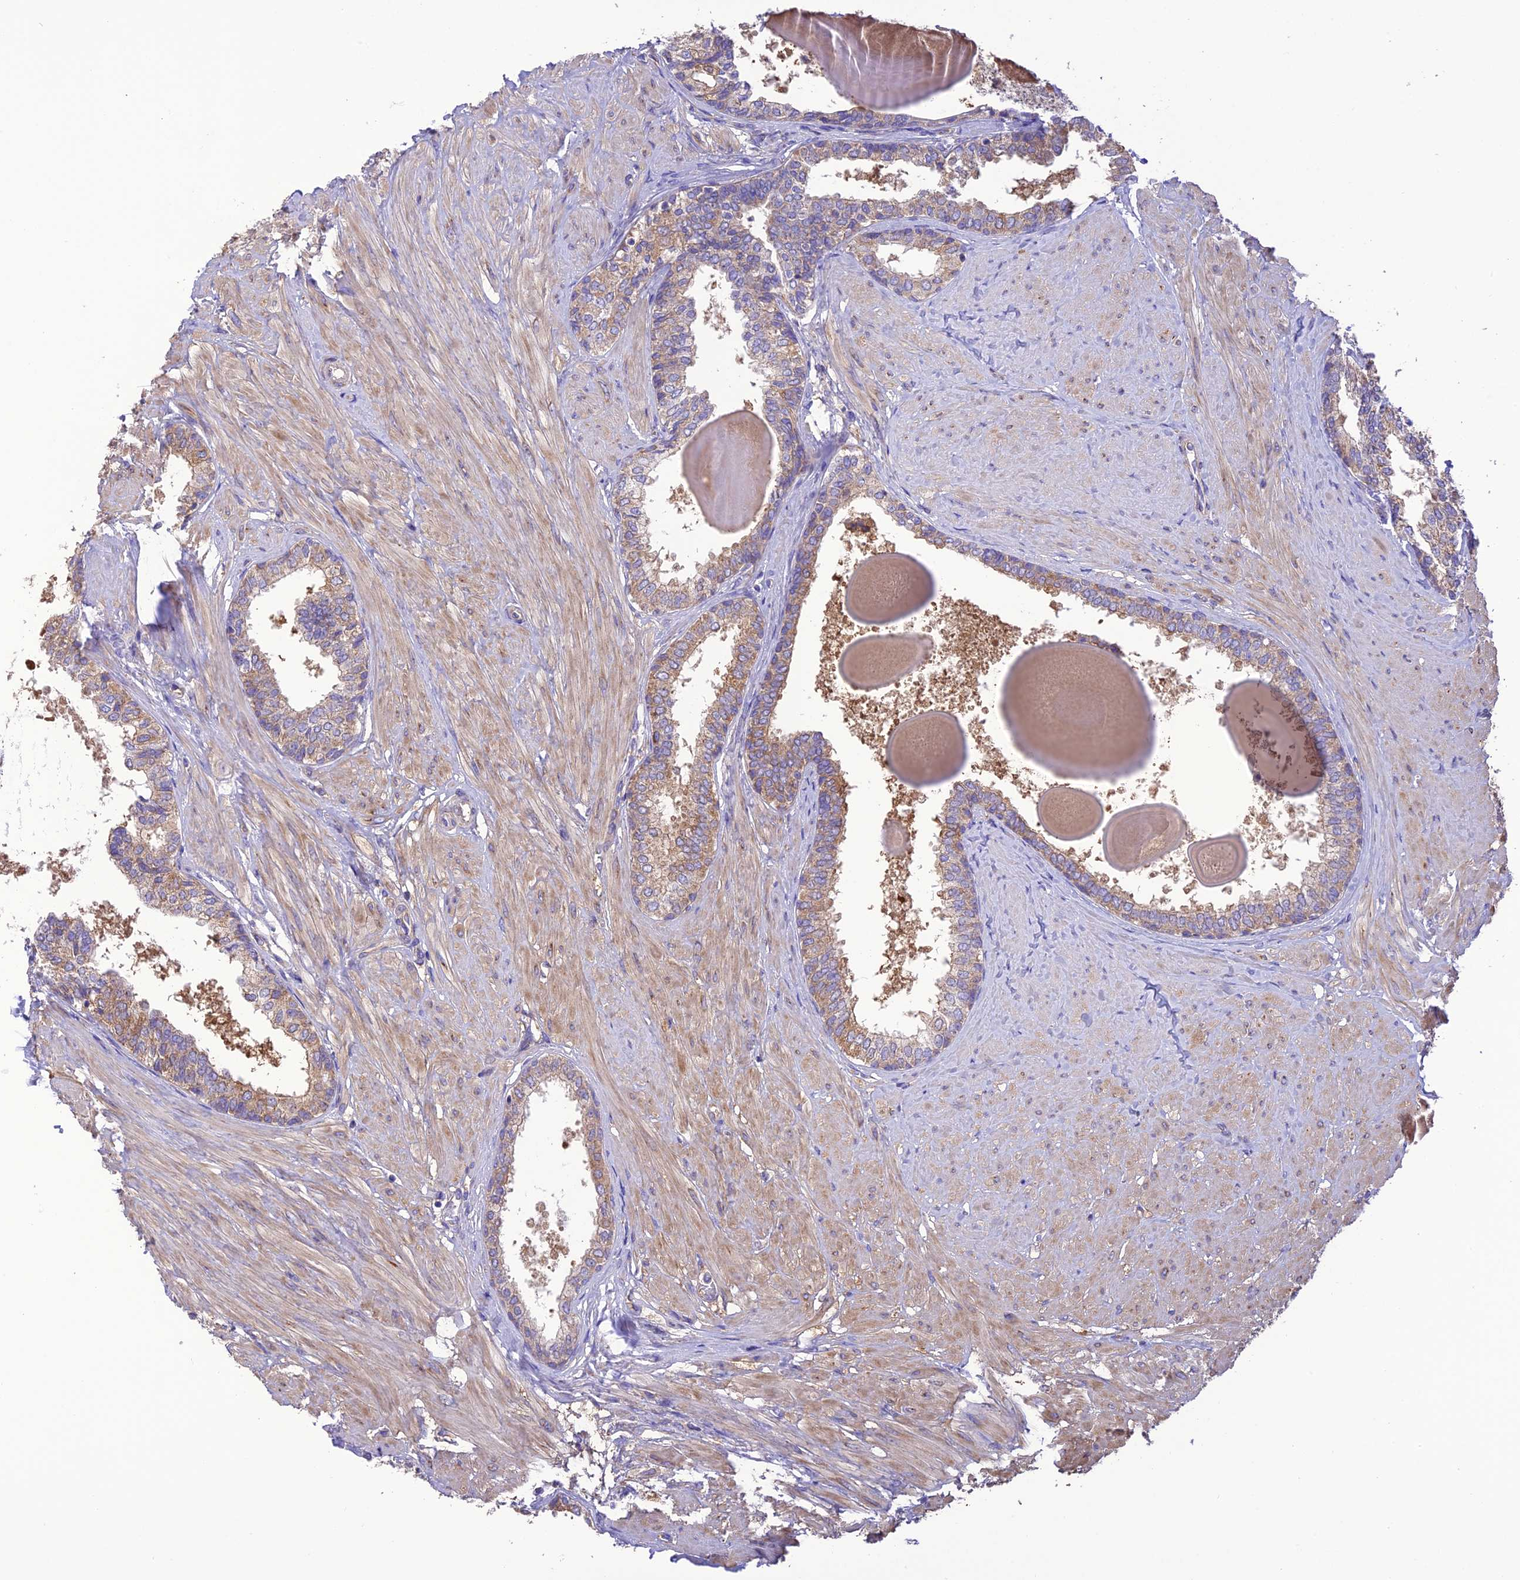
{"staining": {"intensity": "weak", "quantity": "25%-75%", "location": "cytoplasmic/membranous"}, "tissue": "prostate", "cell_type": "Glandular cells", "image_type": "normal", "snomed": [{"axis": "morphology", "description": "Normal tissue, NOS"}, {"axis": "topography", "description": "Prostate"}], "caption": "The histopathology image displays staining of normal prostate, revealing weak cytoplasmic/membranous protein expression (brown color) within glandular cells. The staining was performed using DAB, with brown indicating positive protein expression. Nuclei are stained blue with hematoxylin.", "gene": "MAP3K12", "patient": {"sex": "male", "age": 48}}